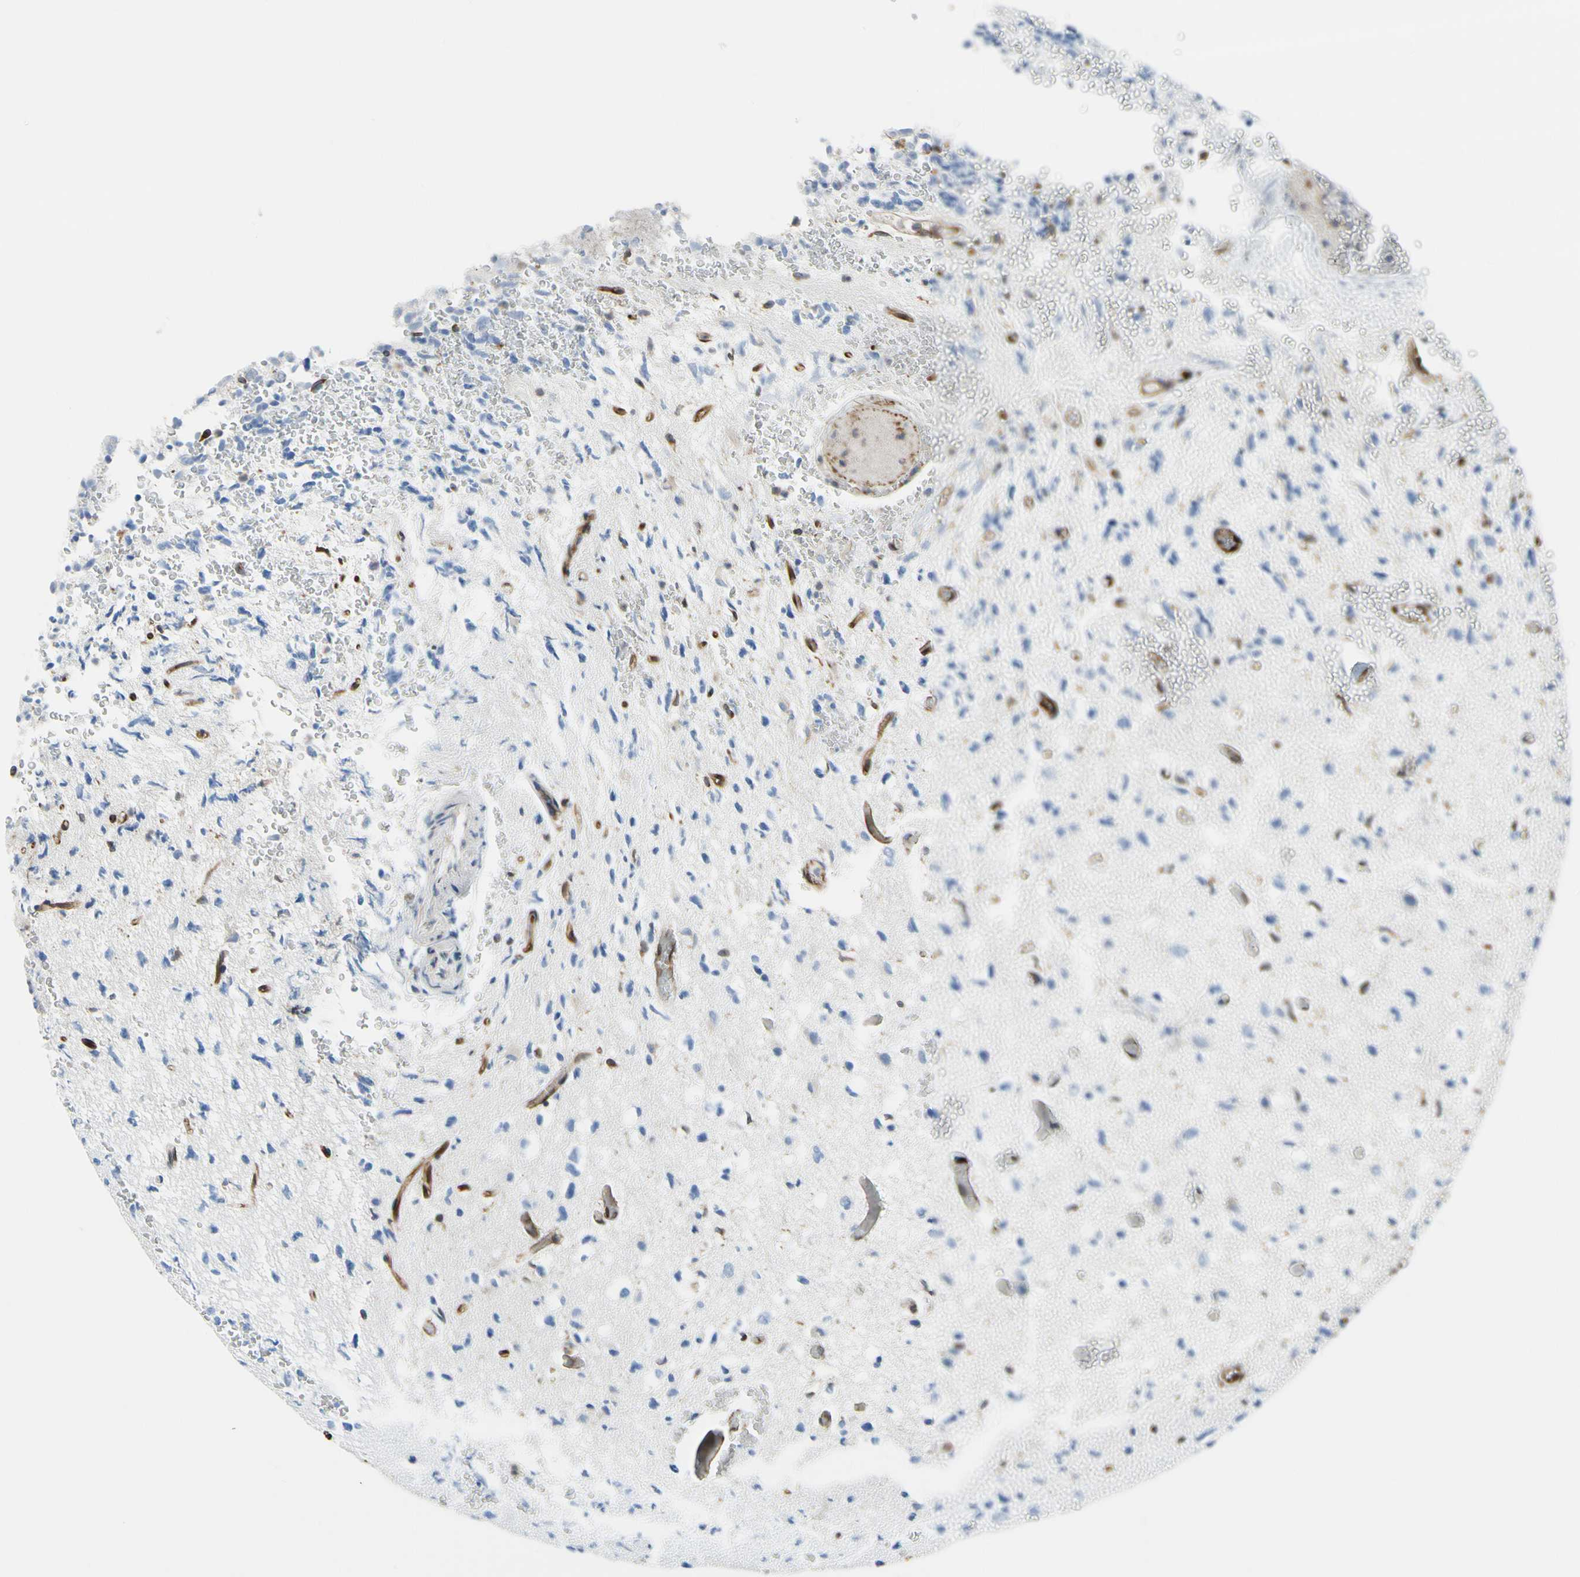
{"staining": {"intensity": "negative", "quantity": "none", "location": "none"}, "tissue": "glioma", "cell_type": "Tumor cells", "image_type": "cancer", "snomed": [{"axis": "morphology", "description": "Glioma, malignant, High grade"}, {"axis": "topography", "description": "pancreas cauda"}], "caption": "This is a photomicrograph of IHC staining of malignant glioma (high-grade), which shows no expression in tumor cells. (DAB immunohistochemistry, high magnification).", "gene": "MGST2", "patient": {"sex": "male", "age": 60}}